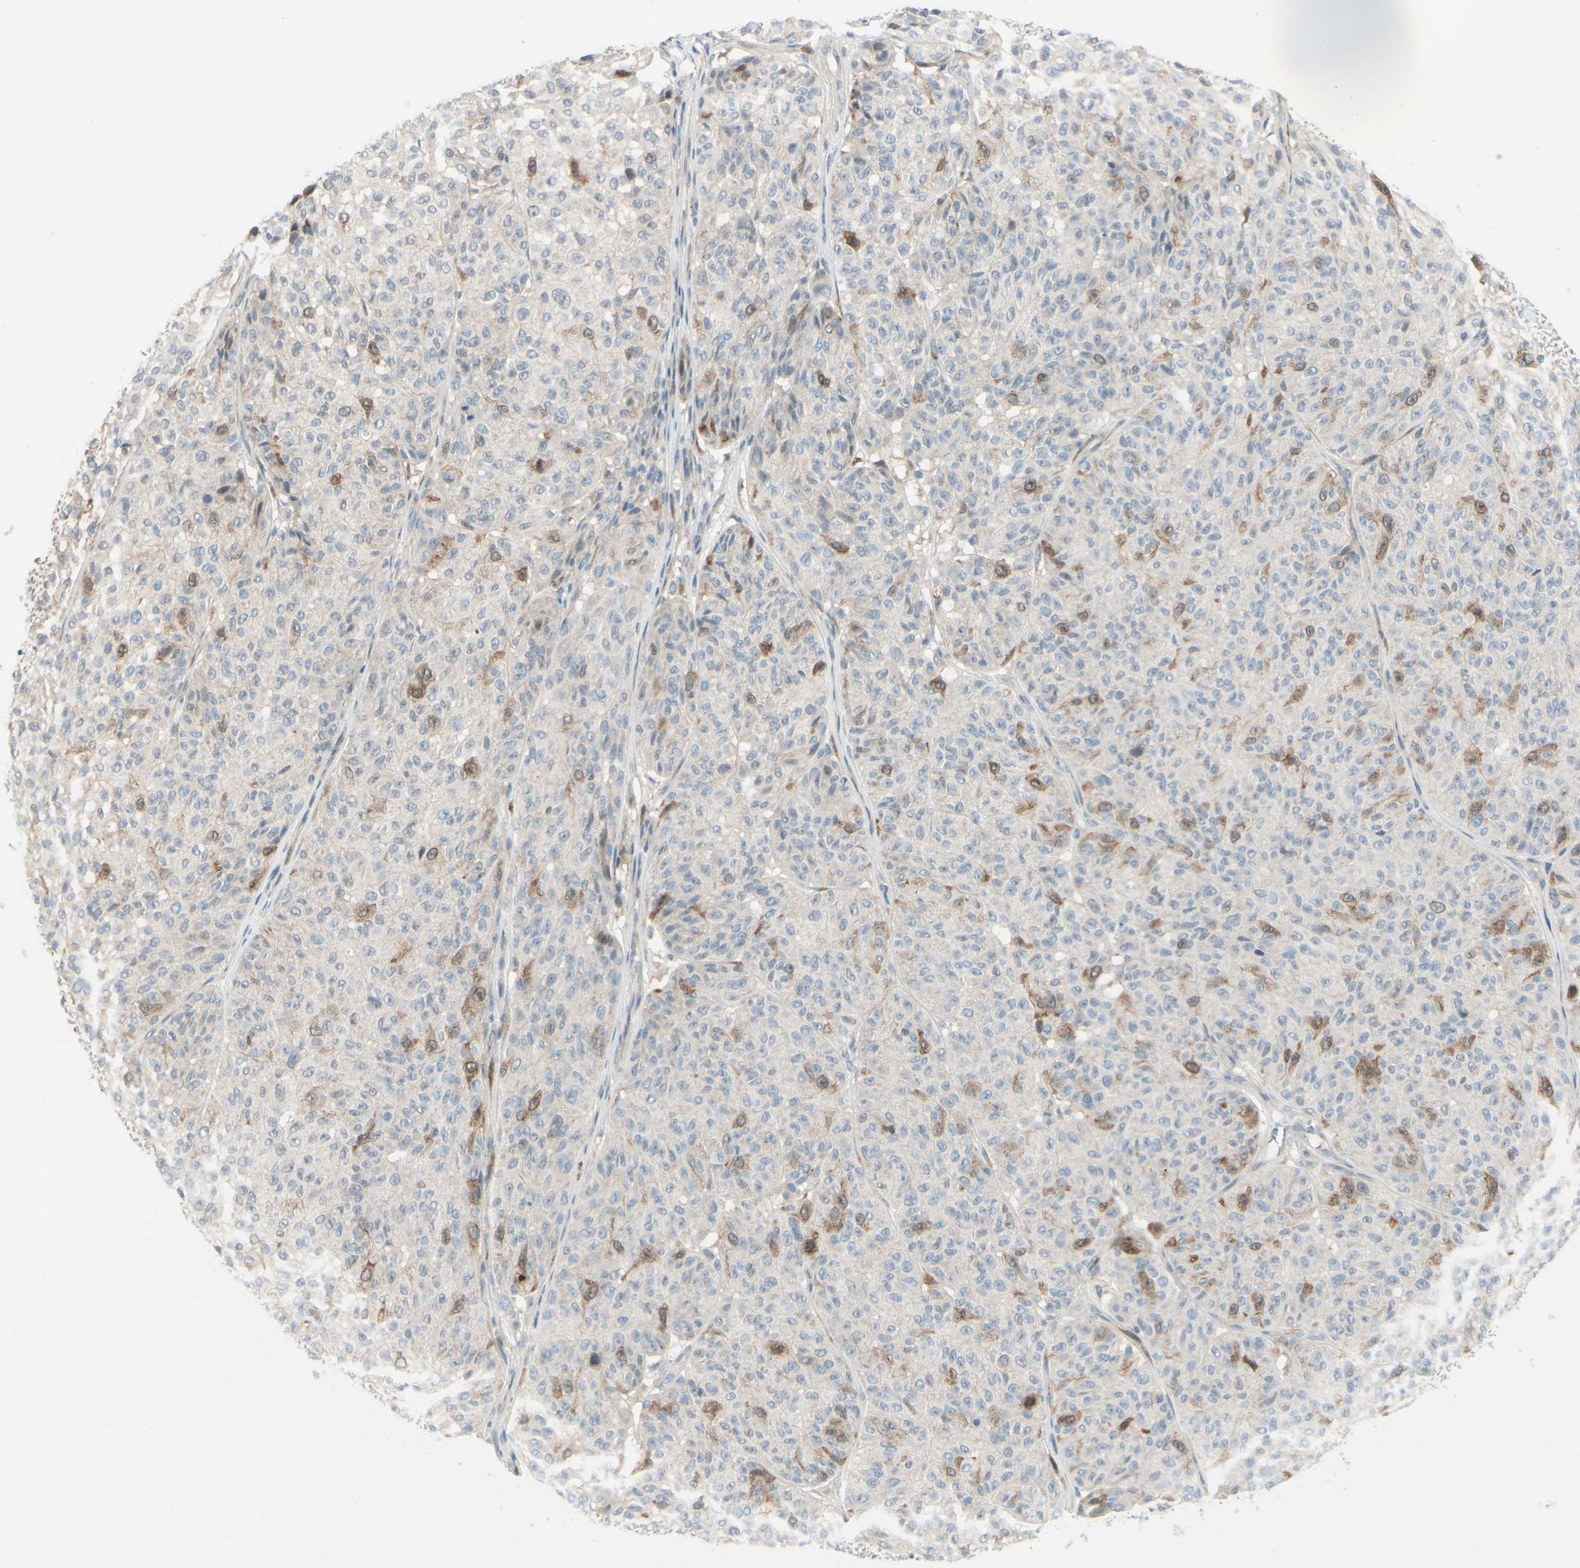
{"staining": {"intensity": "moderate", "quantity": "<25%", "location": "cytoplasmic/membranous"}, "tissue": "melanoma", "cell_type": "Tumor cells", "image_type": "cancer", "snomed": [{"axis": "morphology", "description": "Malignant melanoma, NOS"}, {"axis": "topography", "description": "Skin"}], "caption": "Brown immunohistochemical staining in human malignant melanoma displays moderate cytoplasmic/membranous expression in about <25% of tumor cells.", "gene": "PTTG1", "patient": {"sex": "female", "age": 46}}